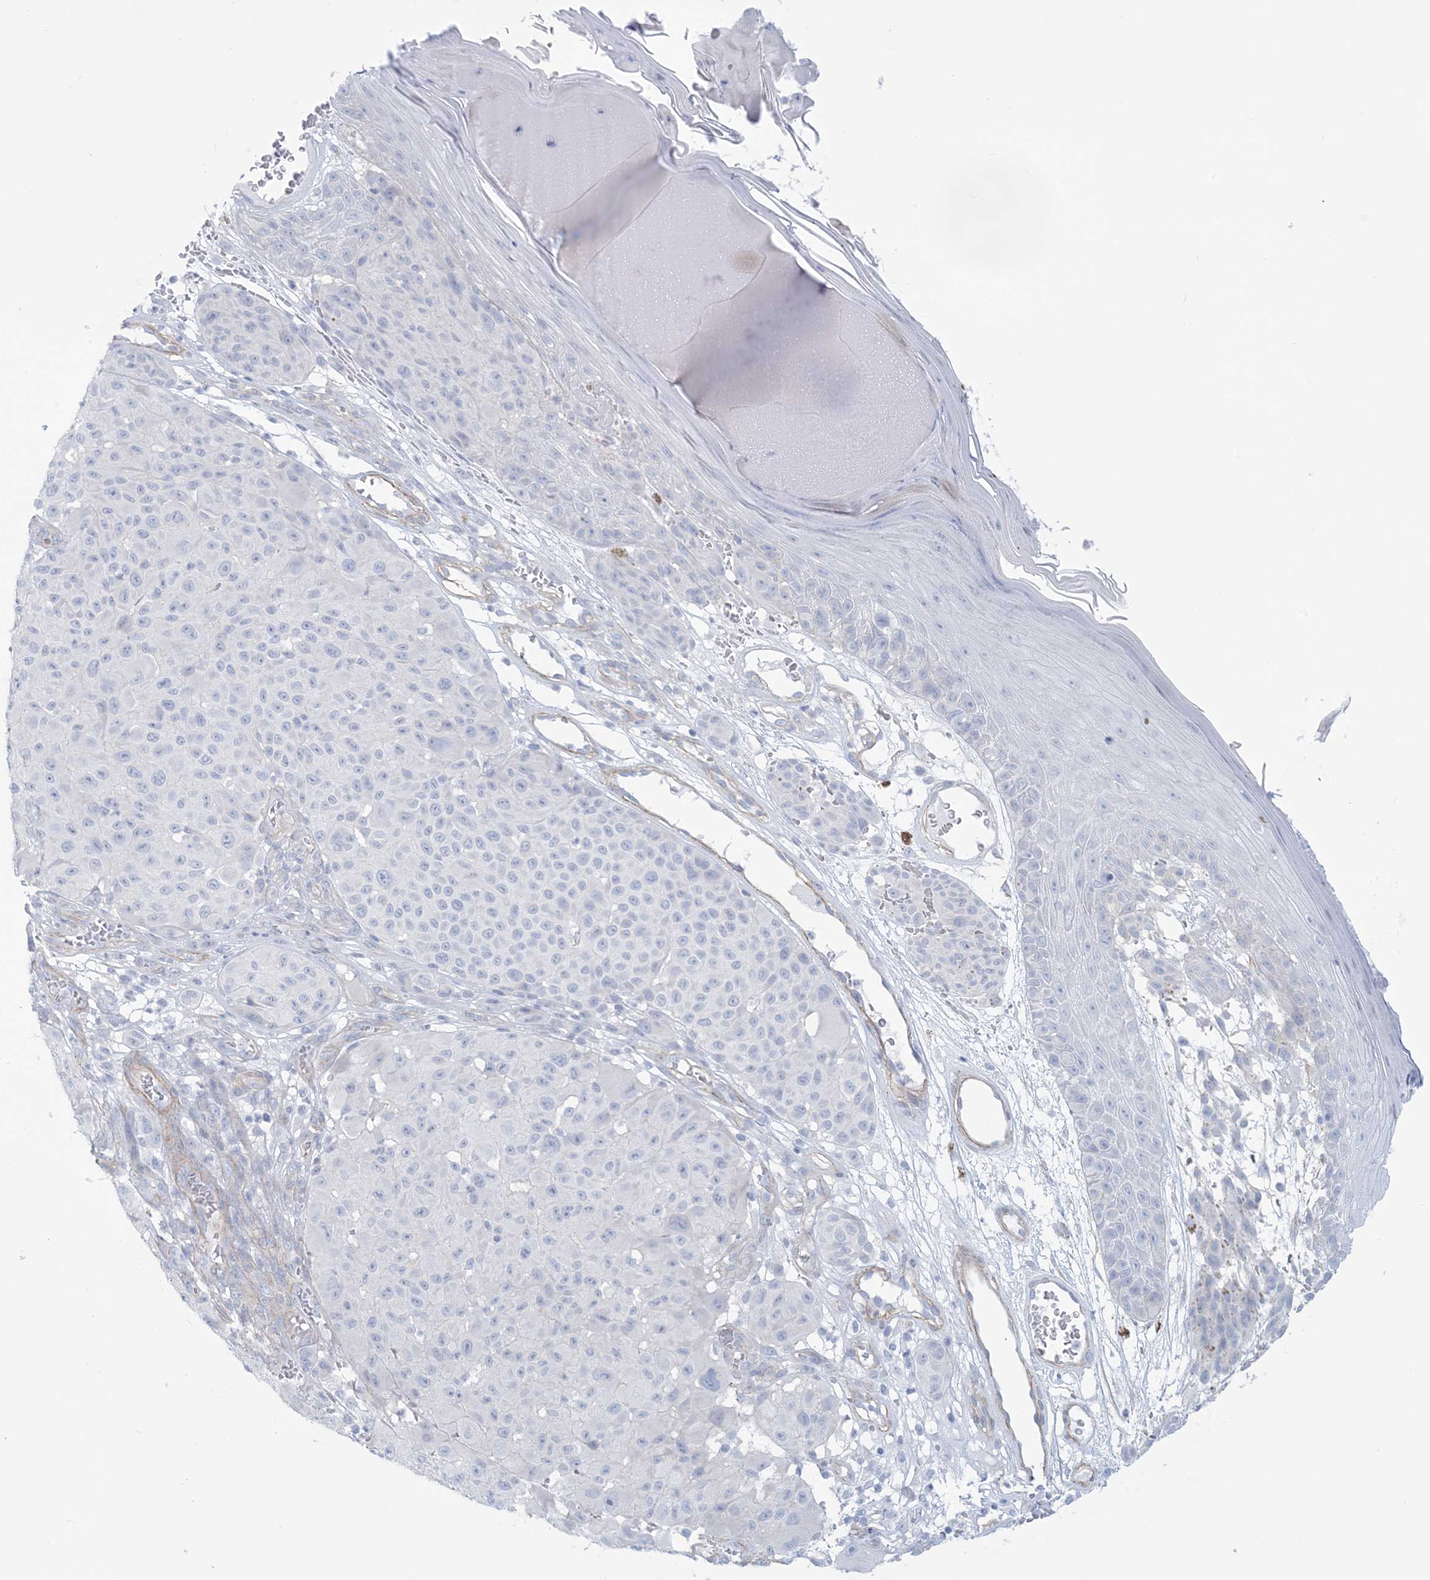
{"staining": {"intensity": "negative", "quantity": "none", "location": "none"}, "tissue": "melanoma", "cell_type": "Tumor cells", "image_type": "cancer", "snomed": [{"axis": "morphology", "description": "Malignant melanoma, NOS"}, {"axis": "topography", "description": "Skin"}], "caption": "Melanoma was stained to show a protein in brown. There is no significant expression in tumor cells.", "gene": "AGXT", "patient": {"sex": "male", "age": 83}}